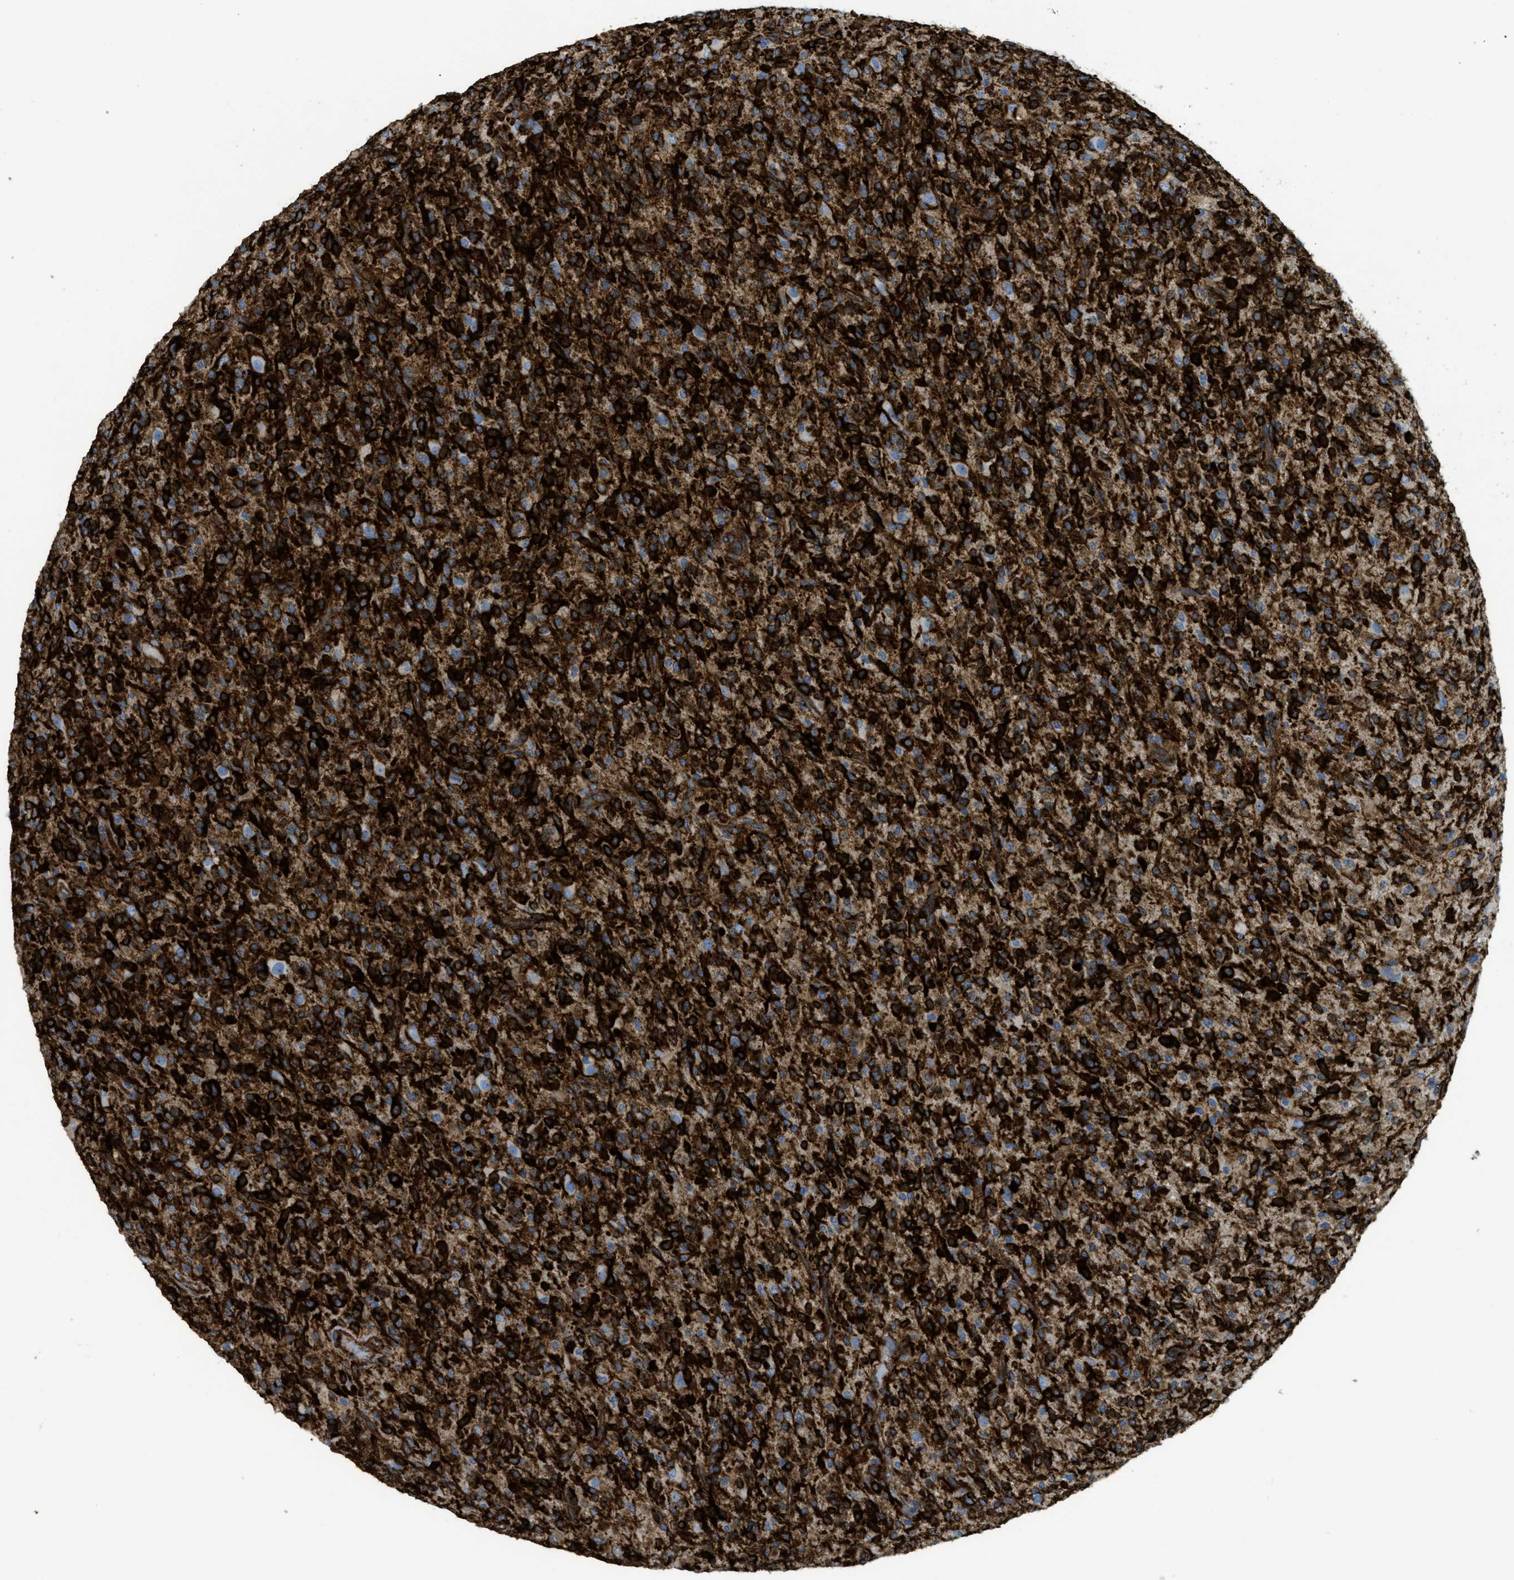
{"staining": {"intensity": "strong", "quantity": ">75%", "location": "cytoplasmic/membranous"}, "tissue": "glioma", "cell_type": "Tumor cells", "image_type": "cancer", "snomed": [{"axis": "morphology", "description": "Glioma, malignant, High grade"}, {"axis": "topography", "description": "Brain"}], "caption": "Tumor cells reveal high levels of strong cytoplasmic/membranous expression in approximately >75% of cells in human malignant glioma (high-grade). Using DAB (3,3'-diaminobenzidine) (brown) and hematoxylin (blue) stains, captured at high magnification using brightfield microscopy.", "gene": "HIP1", "patient": {"sex": "male", "age": 71}}